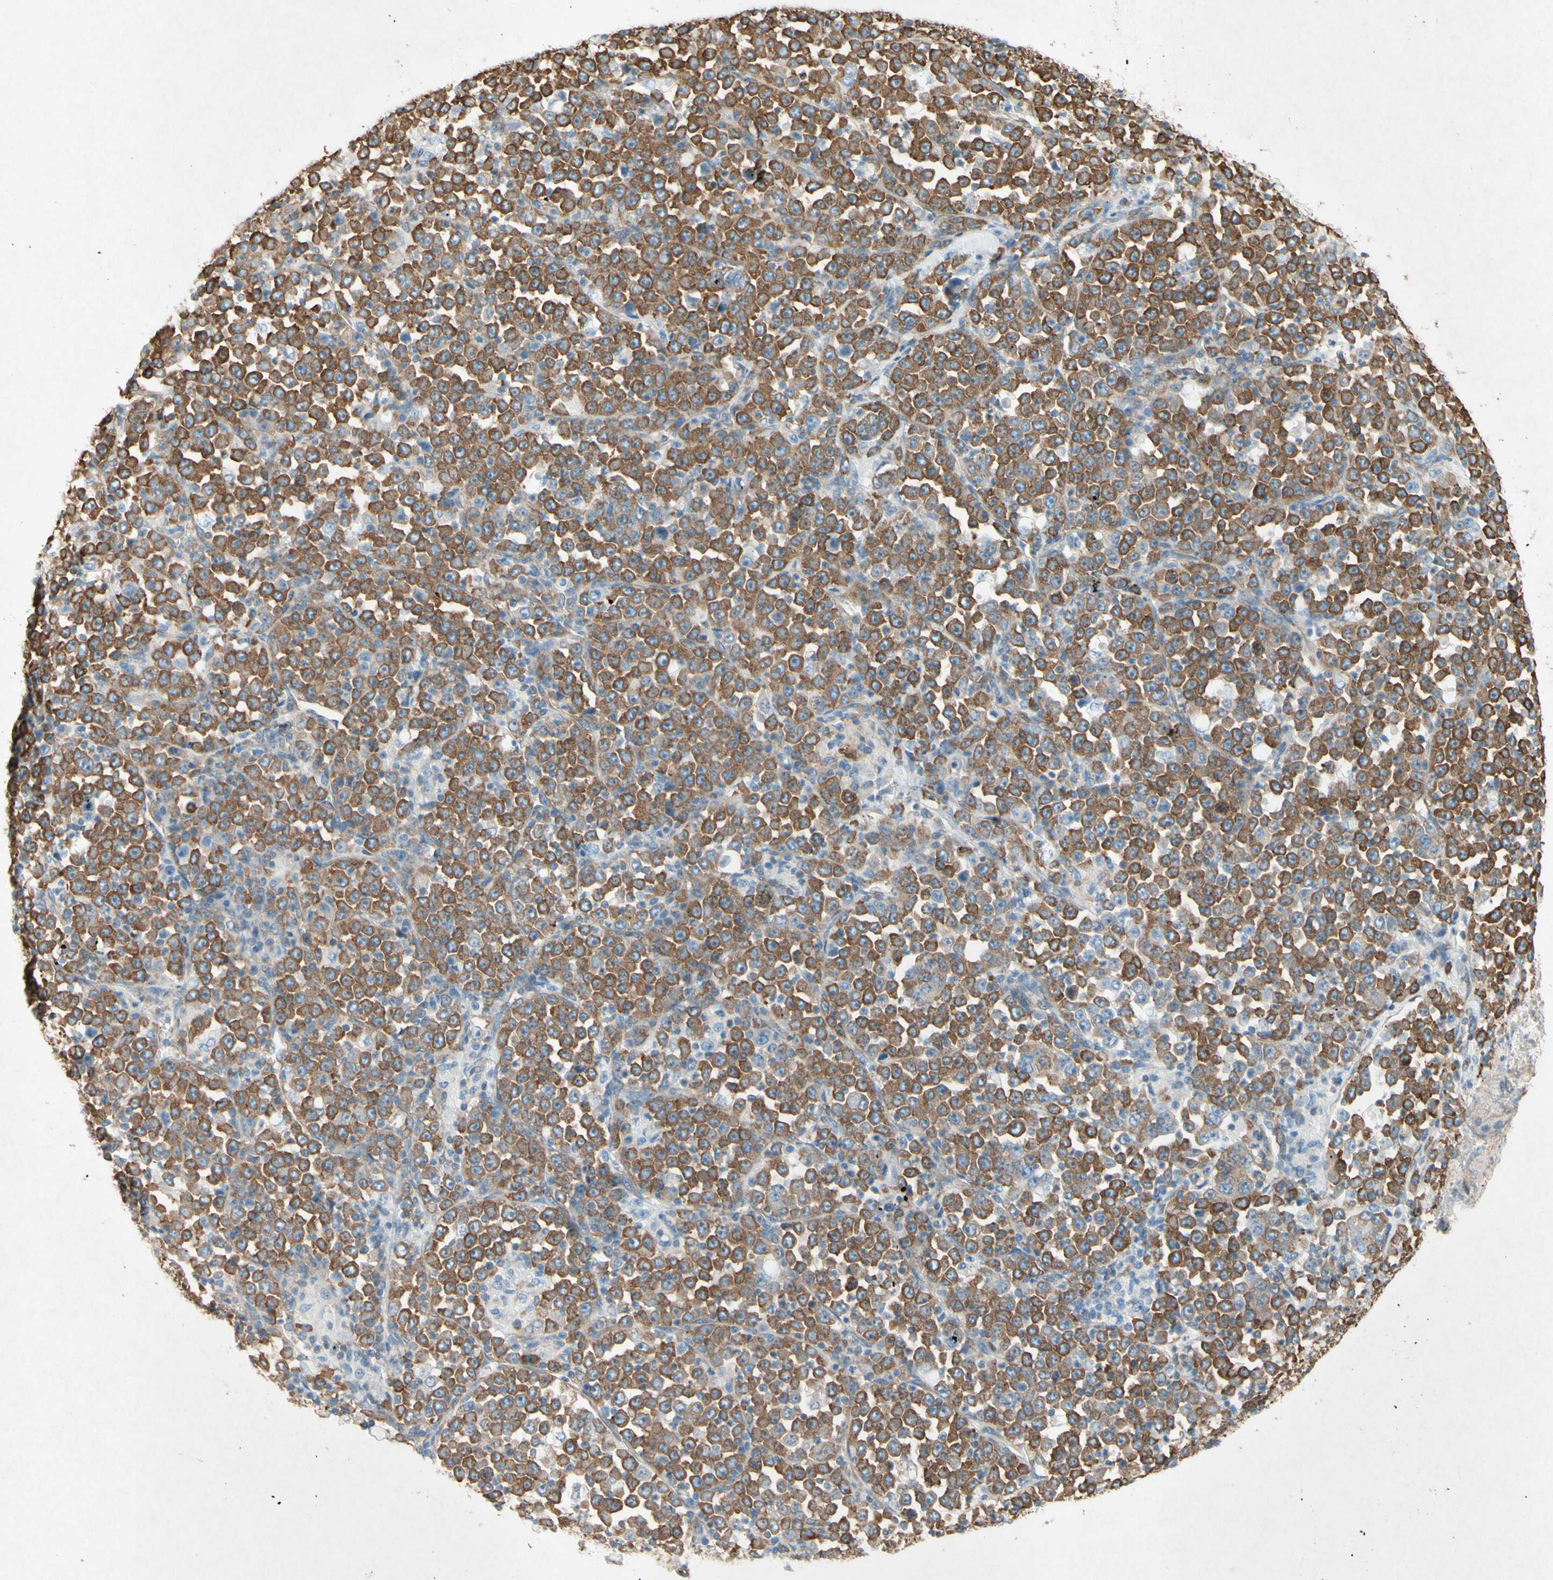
{"staining": {"intensity": "moderate", "quantity": ">75%", "location": "cytoplasmic/membranous"}, "tissue": "stomach cancer", "cell_type": "Tumor cells", "image_type": "cancer", "snomed": [{"axis": "morphology", "description": "Normal tissue, NOS"}, {"axis": "morphology", "description": "Adenocarcinoma, NOS"}, {"axis": "topography", "description": "Stomach, upper"}, {"axis": "topography", "description": "Stomach"}], "caption": "A brown stain shows moderate cytoplasmic/membranous positivity of a protein in human adenocarcinoma (stomach) tumor cells.", "gene": "PABPC1", "patient": {"sex": "male", "age": 59}}